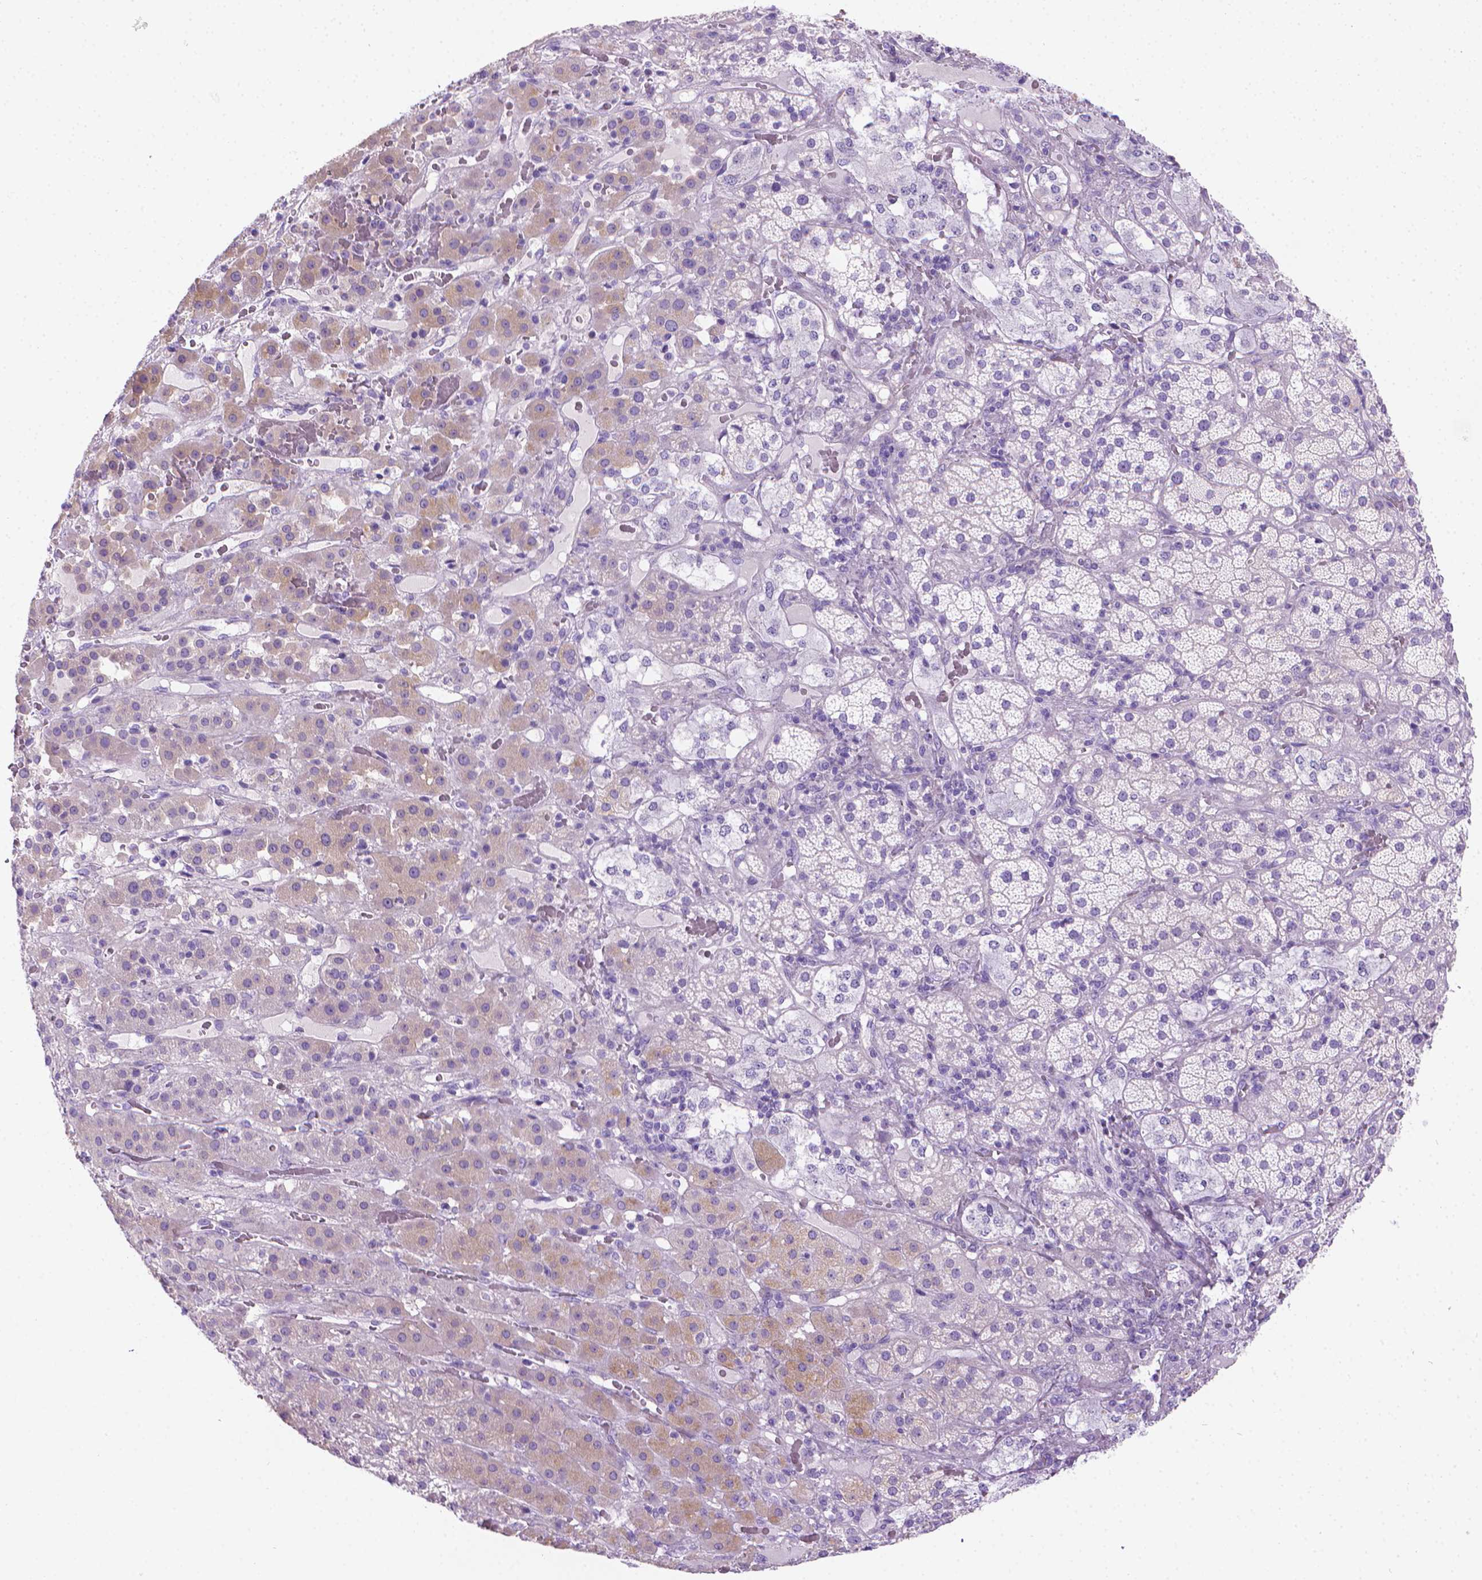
{"staining": {"intensity": "weak", "quantity": "<25%", "location": "cytoplasmic/membranous"}, "tissue": "adrenal gland", "cell_type": "Glandular cells", "image_type": "normal", "snomed": [{"axis": "morphology", "description": "Normal tissue, NOS"}, {"axis": "topography", "description": "Adrenal gland"}], "caption": "The immunohistochemistry micrograph has no significant positivity in glandular cells of adrenal gland. Brightfield microscopy of immunohistochemistry (IHC) stained with DAB (brown) and hematoxylin (blue), captured at high magnification.", "gene": "FASN", "patient": {"sex": "male", "age": 57}}